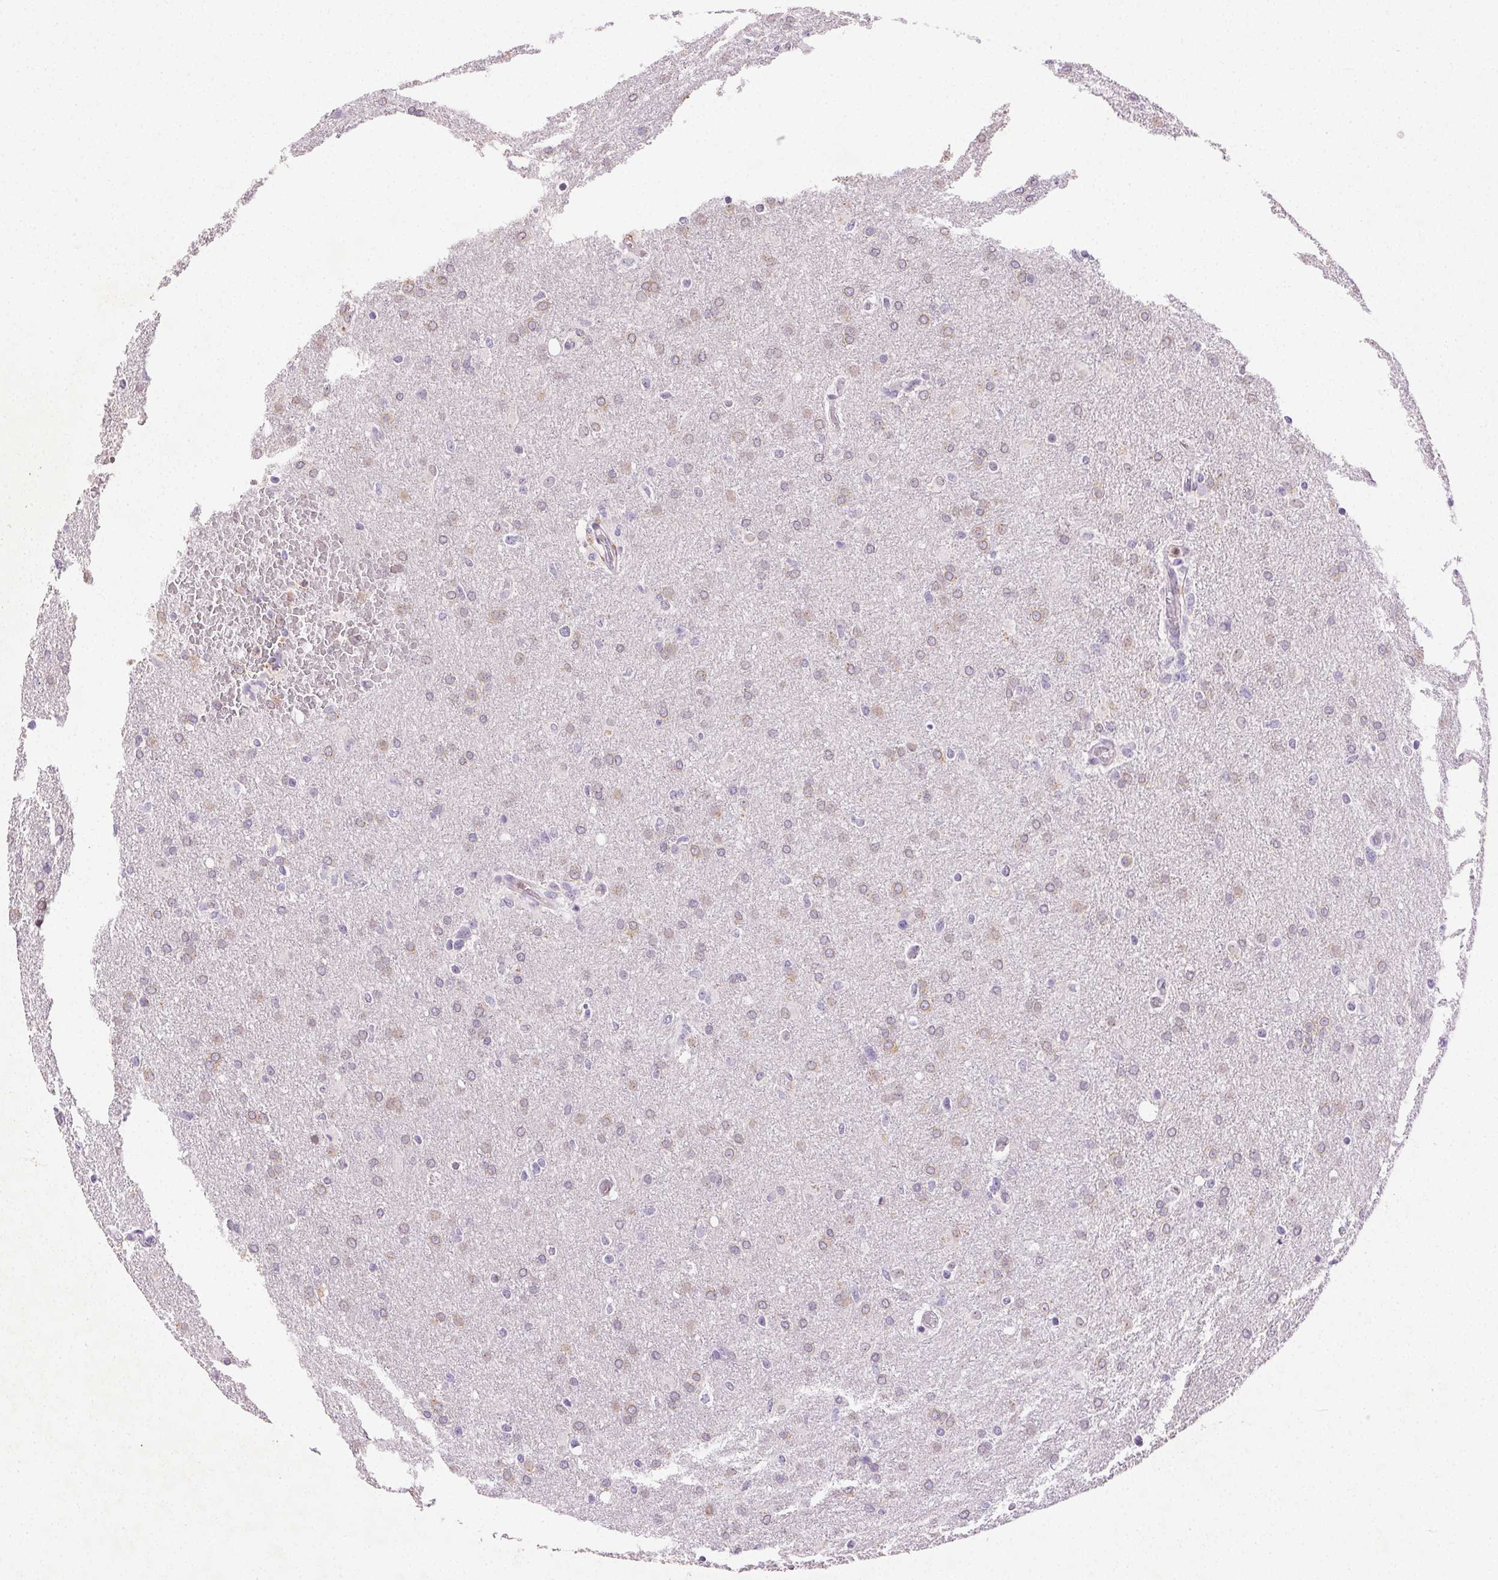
{"staining": {"intensity": "weak", "quantity": "<25%", "location": "cytoplasmic/membranous"}, "tissue": "glioma", "cell_type": "Tumor cells", "image_type": "cancer", "snomed": [{"axis": "morphology", "description": "Glioma, malignant, High grade"}, {"axis": "topography", "description": "Brain"}], "caption": "Immunohistochemical staining of glioma demonstrates no significant staining in tumor cells.", "gene": "EMX2", "patient": {"sex": "male", "age": 68}}